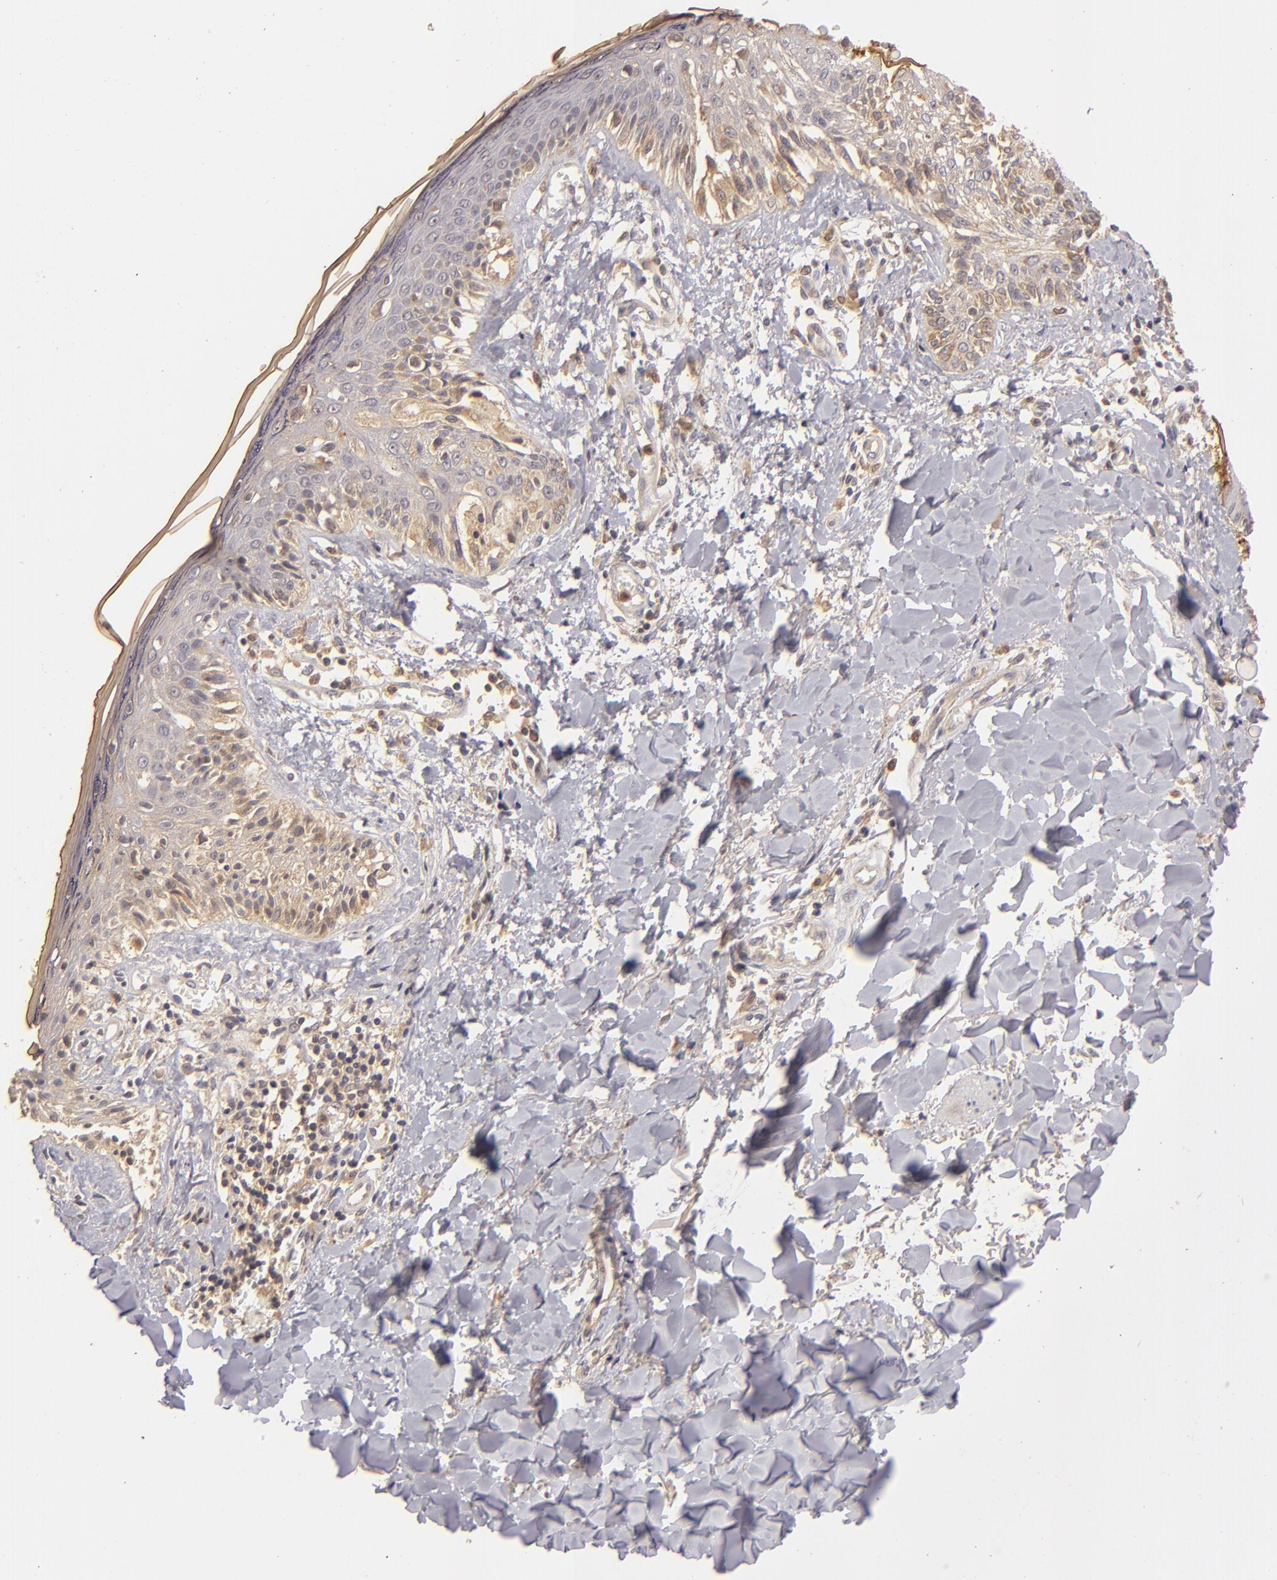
{"staining": {"intensity": "moderate", "quantity": ">75%", "location": "cytoplasmic/membranous"}, "tissue": "melanoma", "cell_type": "Tumor cells", "image_type": "cancer", "snomed": [{"axis": "morphology", "description": "Malignant melanoma, NOS"}, {"axis": "topography", "description": "Skin"}], "caption": "The histopathology image exhibits a brown stain indicating the presence of a protein in the cytoplasmic/membranous of tumor cells in melanoma.", "gene": "PRKCD", "patient": {"sex": "female", "age": 82}}